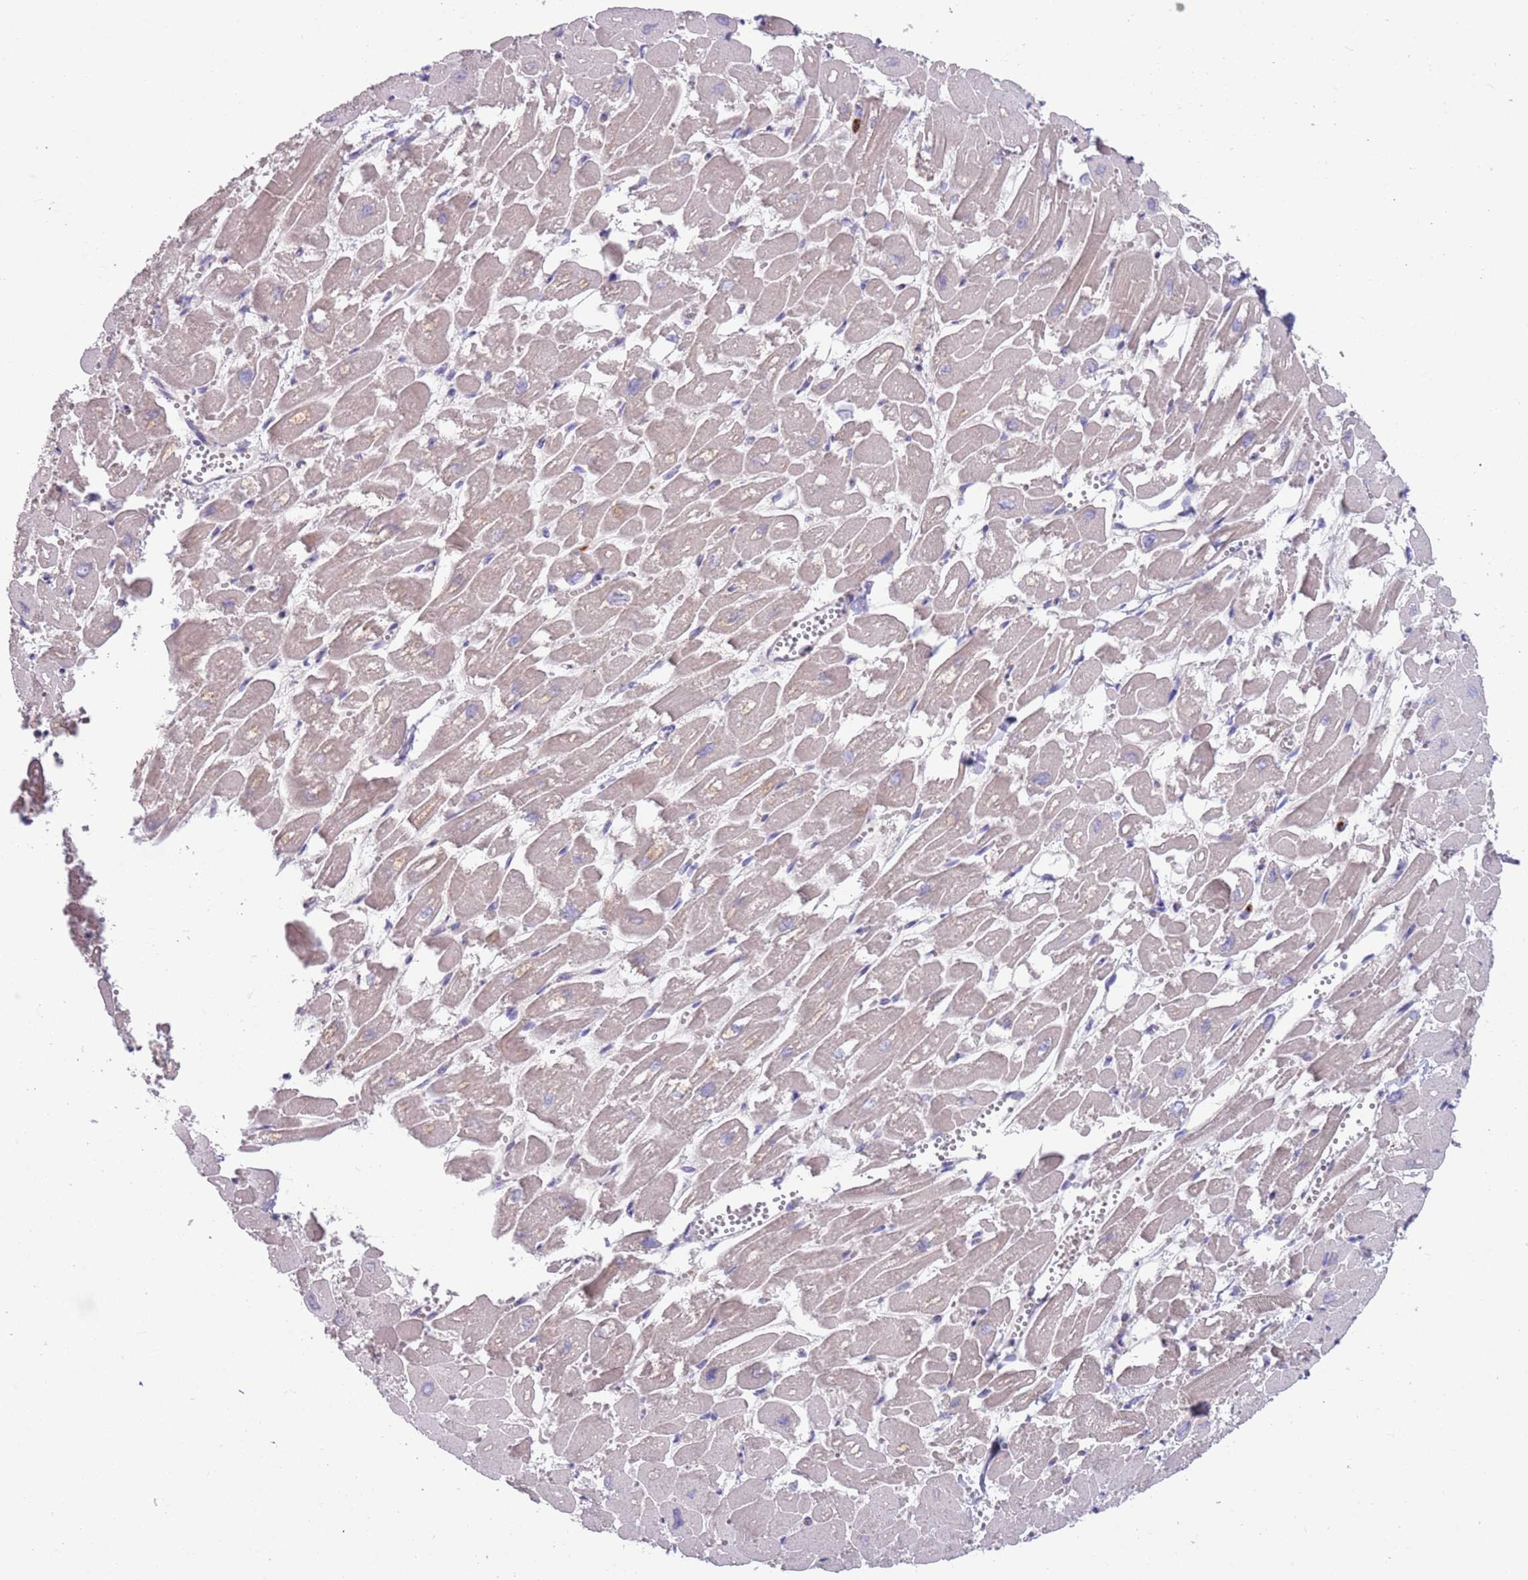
{"staining": {"intensity": "weak", "quantity": "25%-75%", "location": "cytoplasmic/membranous"}, "tissue": "heart muscle", "cell_type": "Cardiomyocytes", "image_type": "normal", "snomed": [{"axis": "morphology", "description": "Normal tissue, NOS"}, {"axis": "topography", "description": "Heart"}], "caption": "Brown immunohistochemical staining in normal heart muscle demonstrates weak cytoplasmic/membranous expression in about 25%-75% of cardiomyocytes.", "gene": "DDT", "patient": {"sex": "male", "age": 54}}